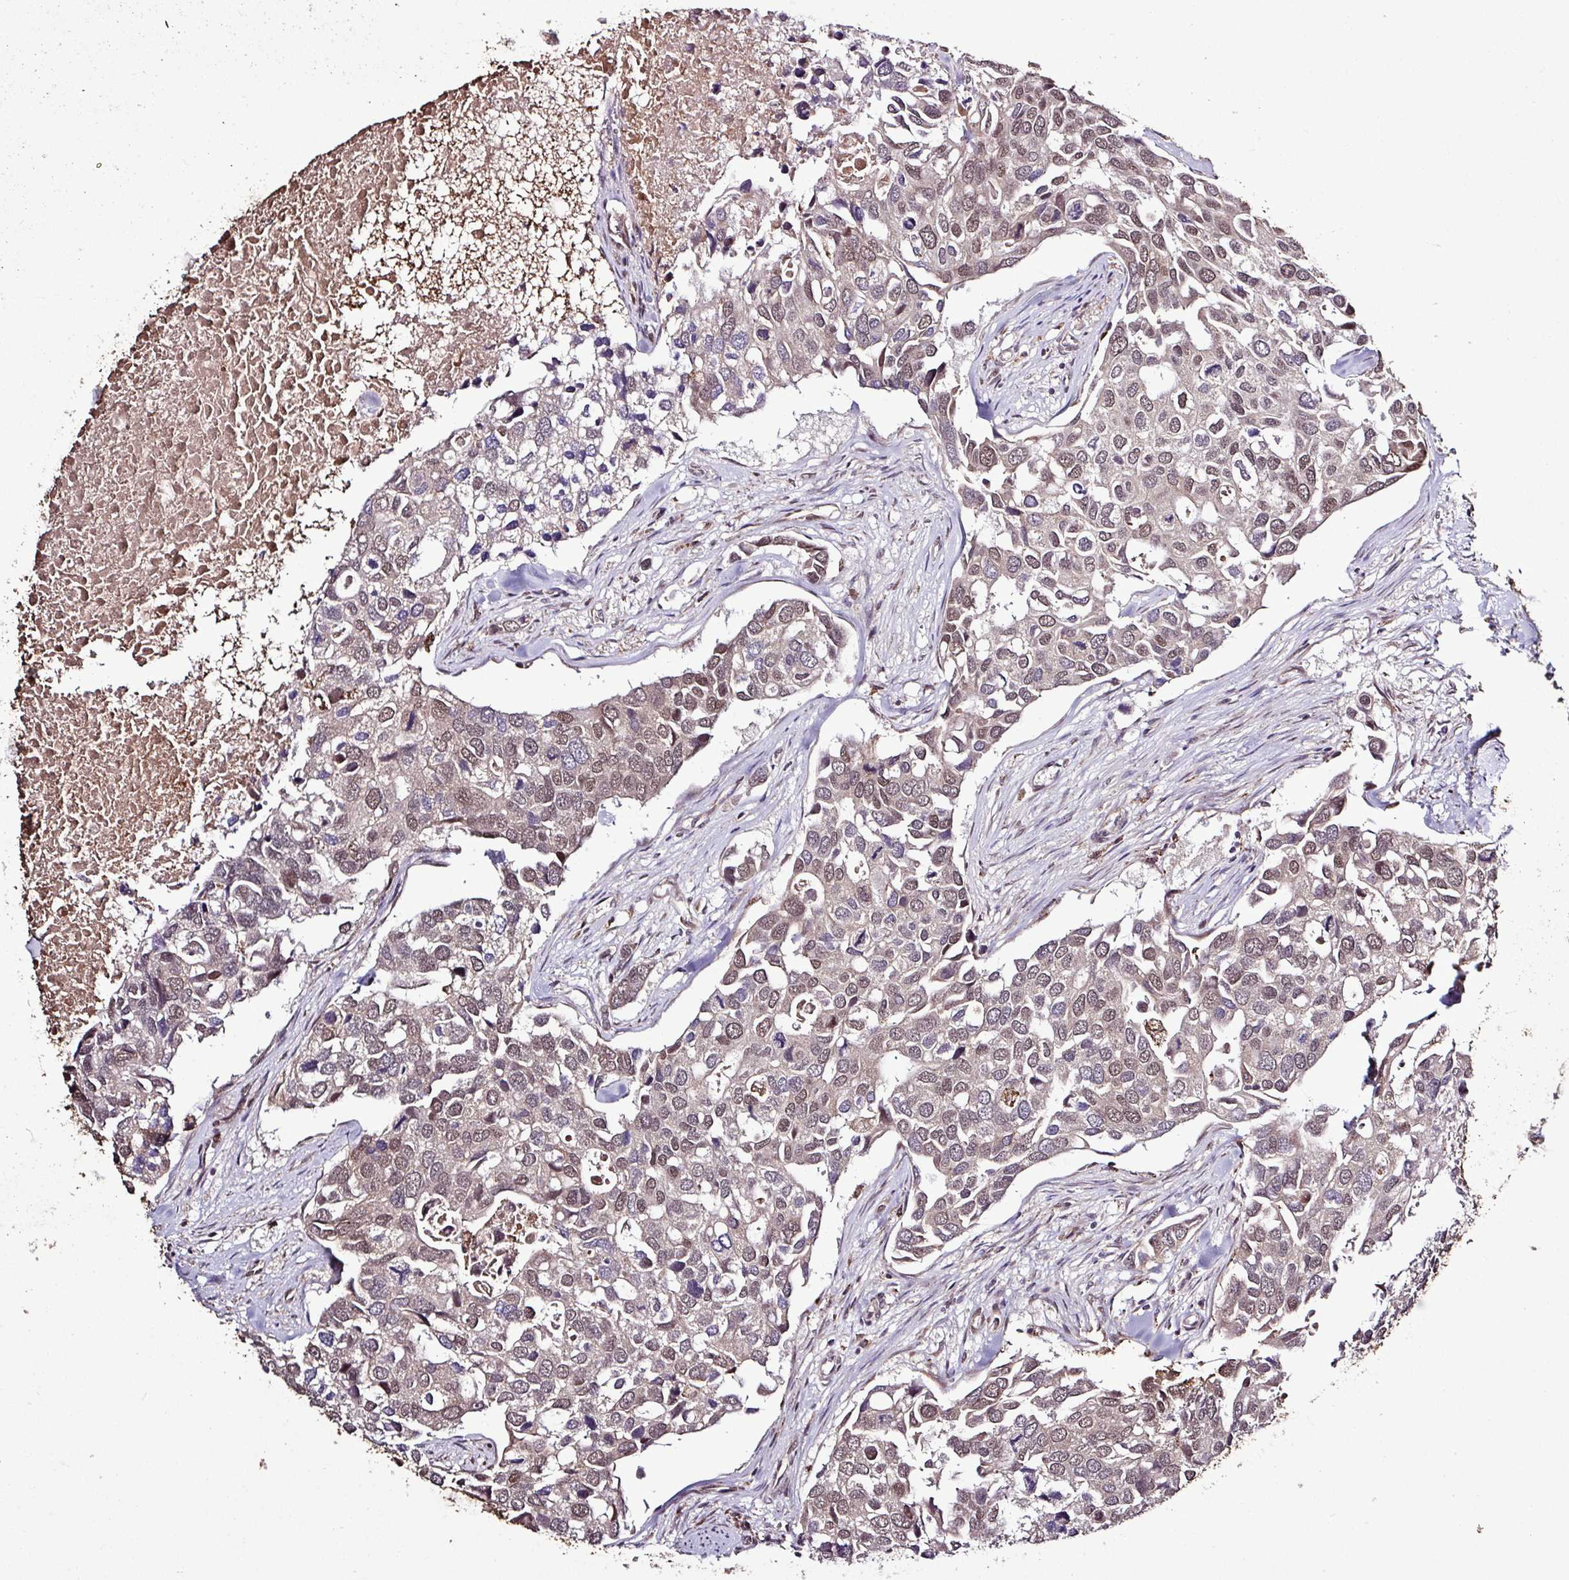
{"staining": {"intensity": "moderate", "quantity": "25%-75%", "location": "cytoplasmic/membranous,nuclear"}, "tissue": "breast cancer", "cell_type": "Tumor cells", "image_type": "cancer", "snomed": [{"axis": "morphology", "description": "Duct carcinoma"}, {"axis": "topography", "description": "Breast"}], "caption": "Moderate cytoplasmic/membranous and nuclear expression for a protein is seen in about 25%-75% of tumor cells of breast cancer using IHC.", "gene": "SKIC2", "patient": {"sex": "female", "age": 83}}